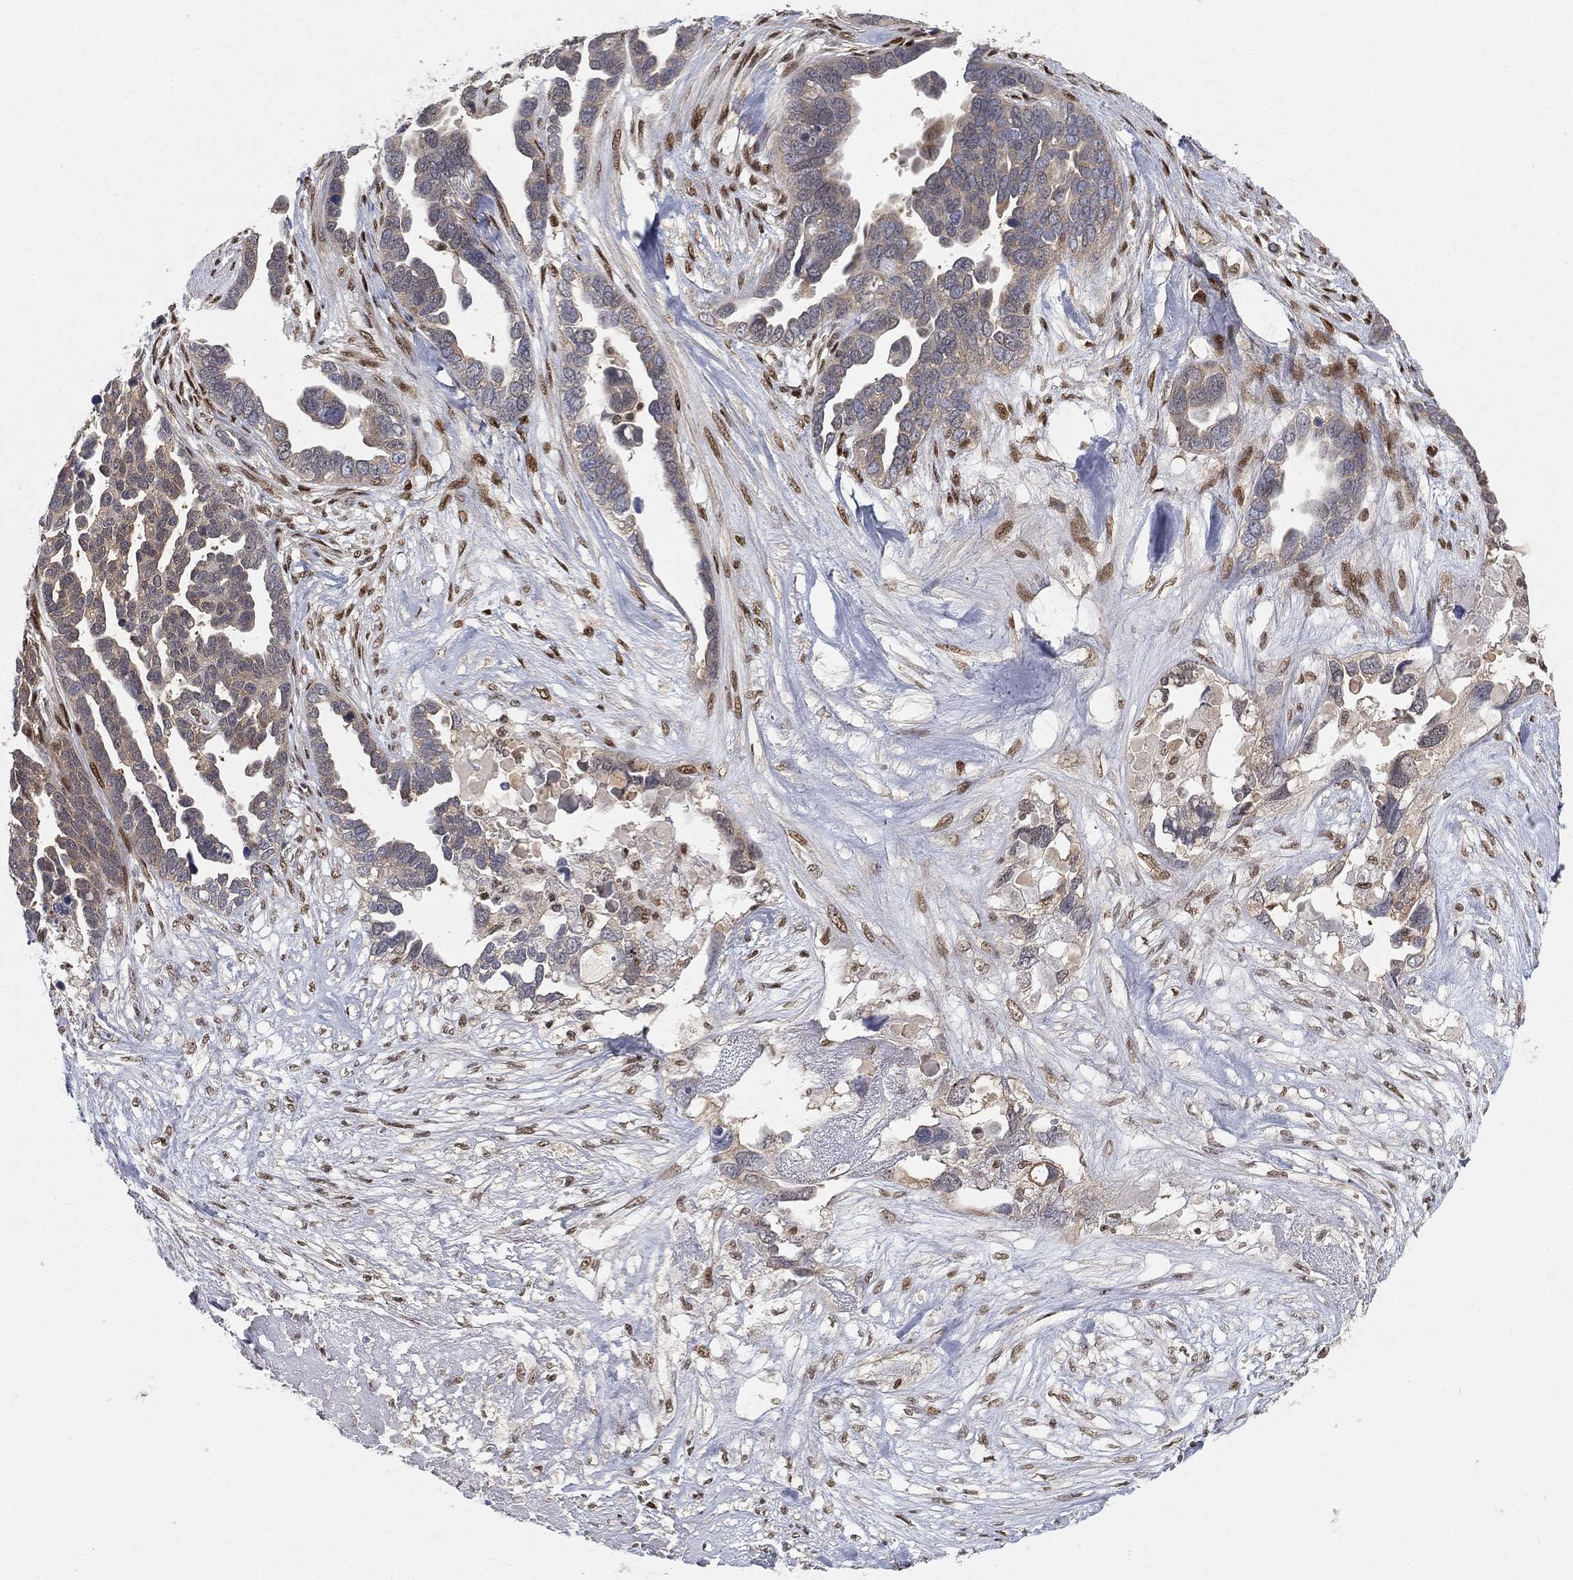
{"staining": {"intensity": "negative", "quantity": "none", "location": "none"}, "tissue": "ovarian cancer", "cell_type": "Tumor cells", "image_type": "cancer", "snomed": [{"axis": "morphology", "description": "Cystadenocarcinoma, serous, NOS"}, {"axis": "topography", "description": "Ovary"}], "caption": "Photomicrograph shows no protein positivity in tumor cells of ovarian serous cystadenocarcinoma tissue.", "gene": "CRTC3", "patient": {"sex": "female", "age": 54}}